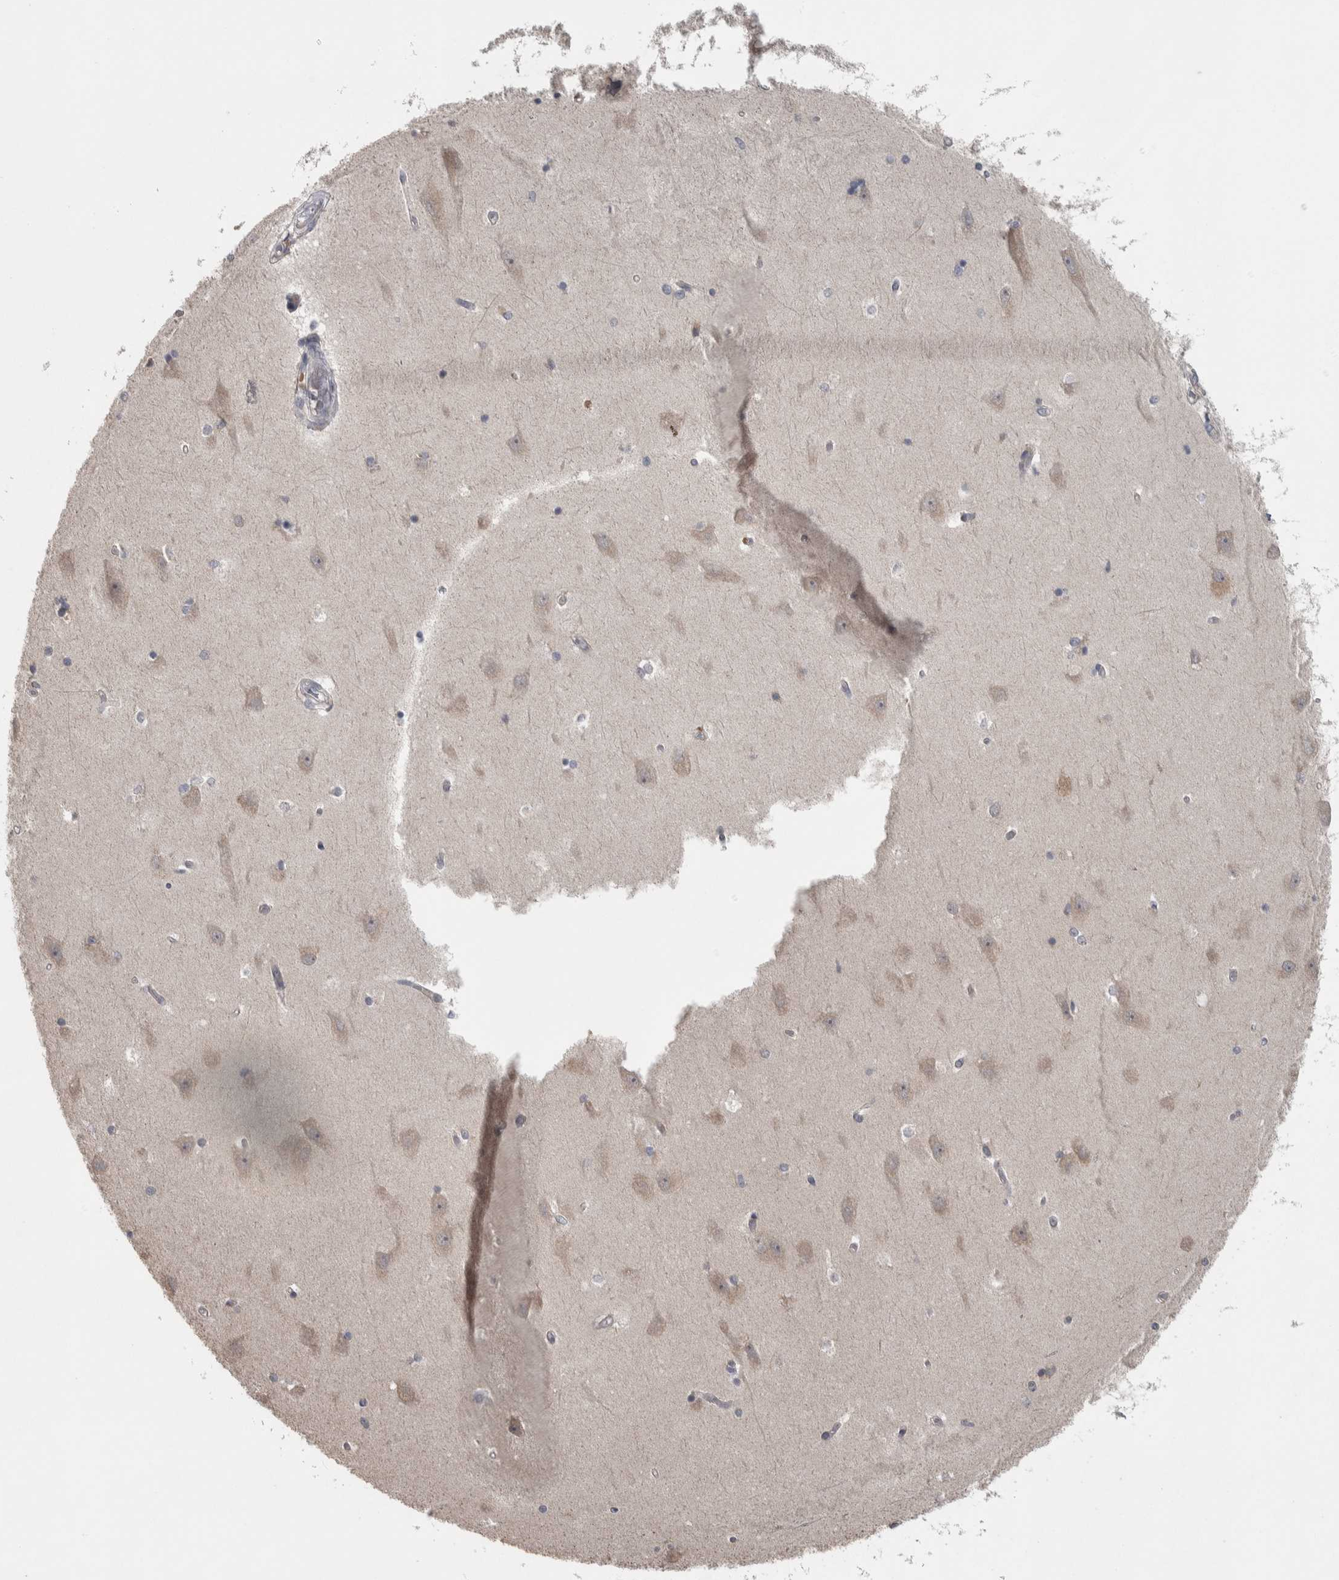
{"staining": {"intensity": "weak", "quantity": "<25%", "location": "cytoplasmic/membranous"}, "tissue": "hippocampus", "cell_type": "Glial cells", "image_type": "normal", "snomed": [{"axis": "morphology", "description": "Normal tissue, NOS"}, {"axis": "topography", "description": "Hippocampus"}], "caption": "High magnification brightfield microscopy of normal hippocampus stained with DAB (3,3'-diaminobenzidine) (brown) and counterstained with hematoxylin (blue): glial cells show no significant expression. (IHC, brightfield microscopy, high magnification).", "gene": "SRP68", "patient": {"sex": "male", "age": 45}}